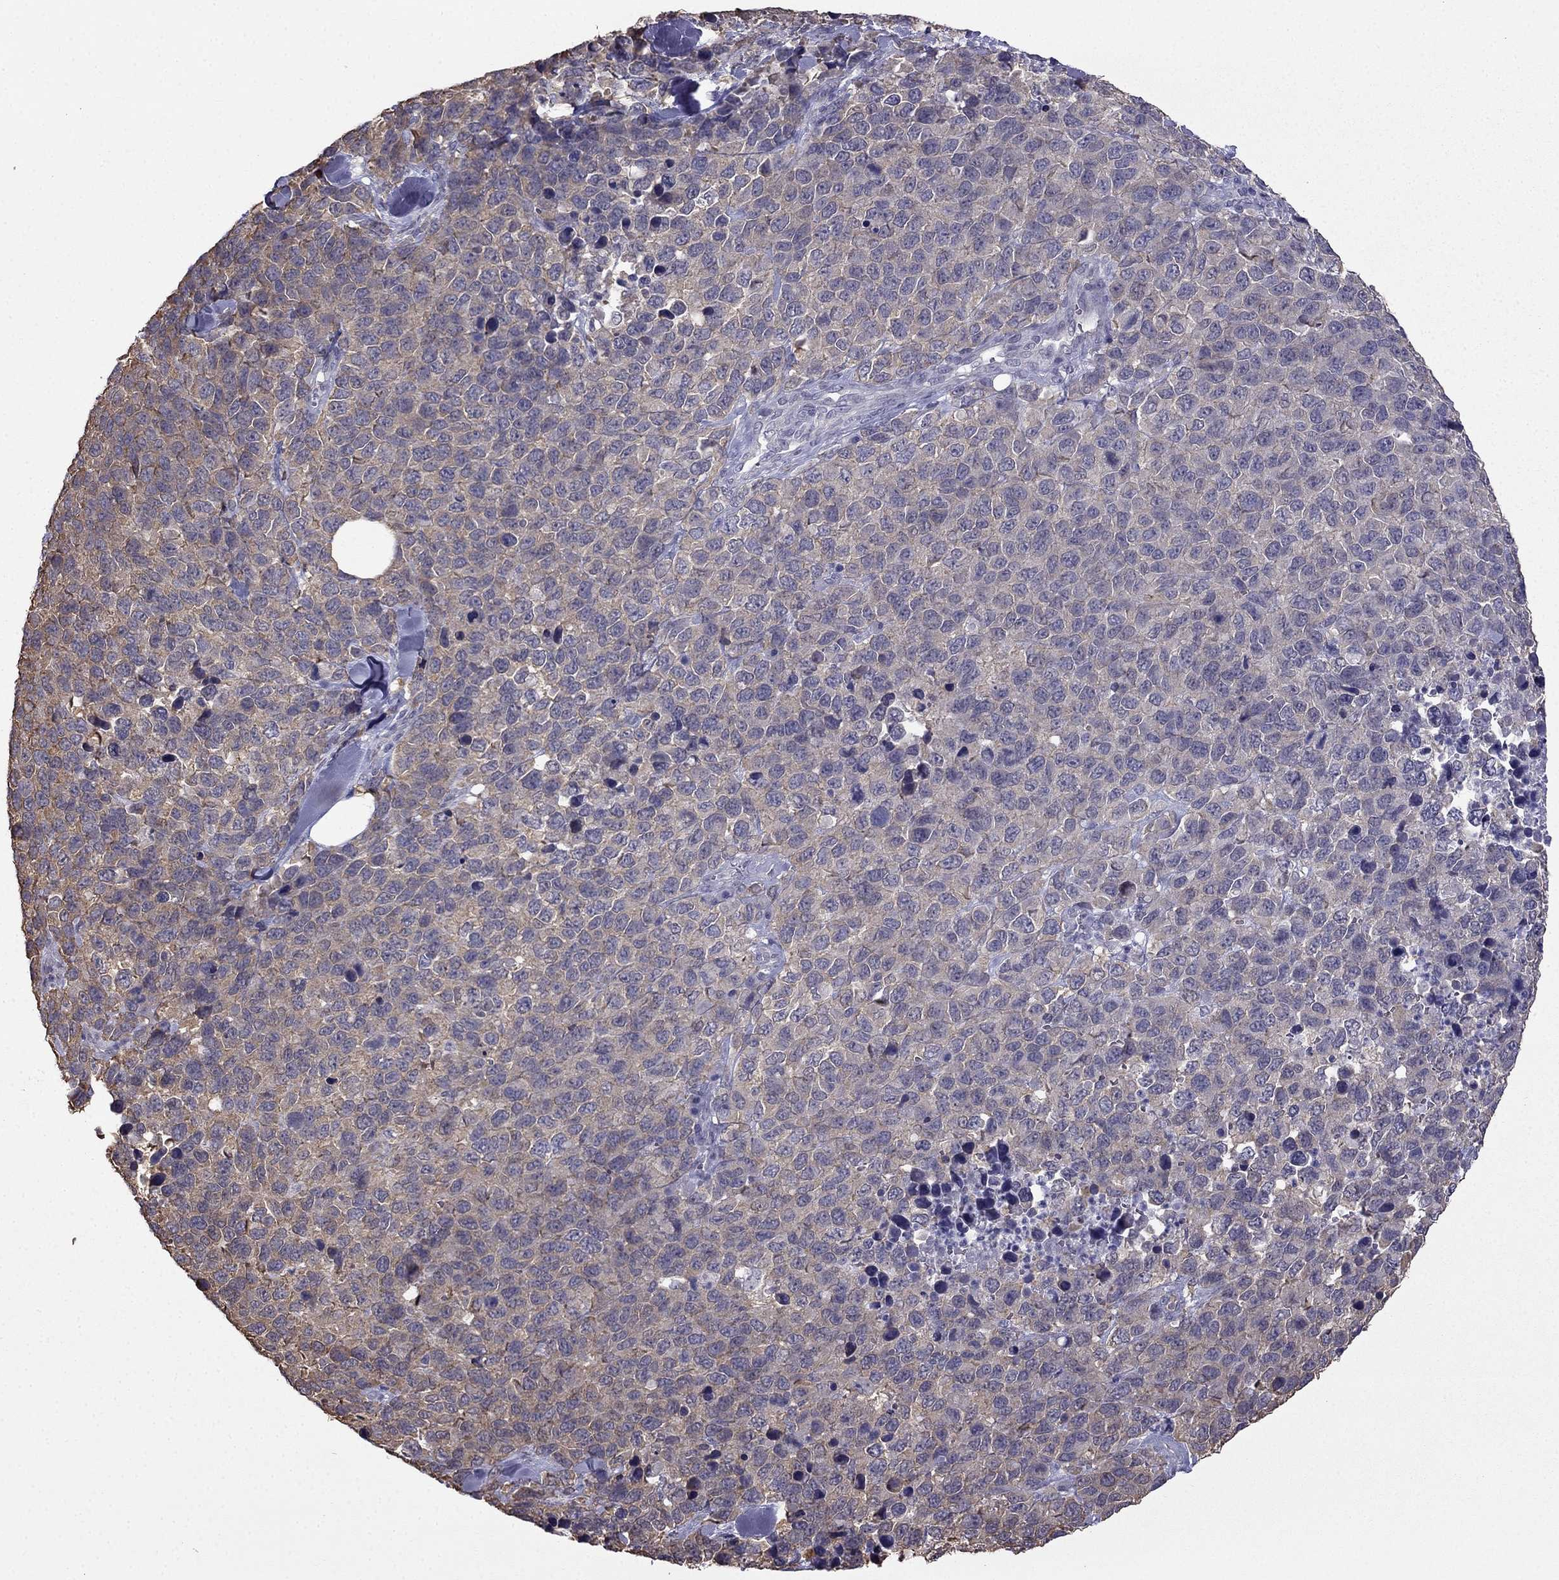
{"staining": {"intensity": "moderate", "quantity": "<25%", "location": "cytoplasmic/membranous"}, "tissue": "melanoma", "cell_type": "Tumor cells", "image_type": "cancer", "snomed": [{"axis": "morphology", "description": "Malignant melanoma, Metastatic site"}, {"axis": "topography", "description": "Skin"}], "caption": "Moderate cytoplasmic/membranous protein expression is appreciated in approximately <25% of tumor cells in melanoma. The staining was performed using DAB, with brown indicating positive protein expression. Nuclei are stained blue with hematoxylin.", "gene": "HSFX1", "patient": {"sex": "male", "age": 84}}